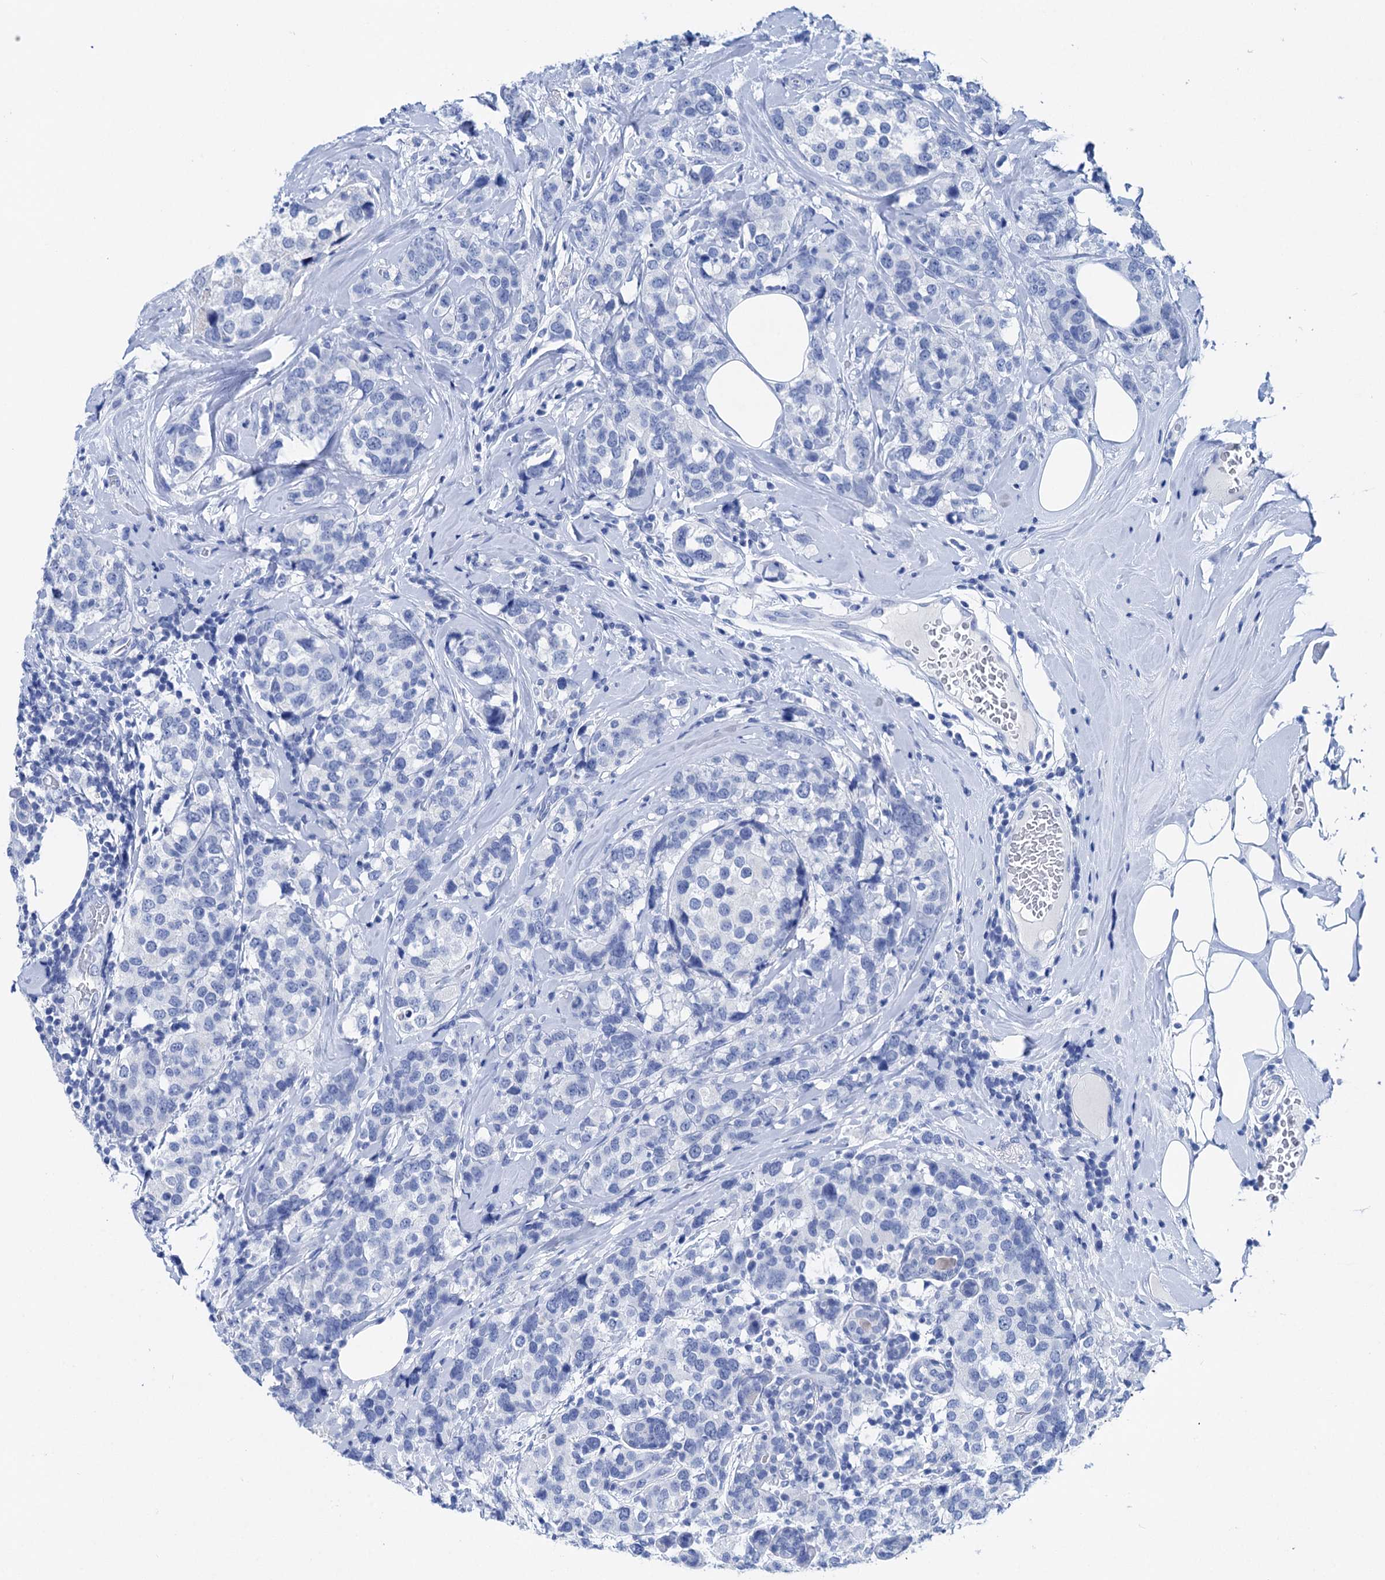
{"staining": {"intensity": "negative", "quantity": "none", "location": "none"}, "tissue": "breast cancer", "cell_type": "Tumor cells", "image_type": "cancer", "snomed": [{"axis": "morphology", "description": "Lobular carcinoma"}, {"axis": "topography", "description": "Breast"}], "caption": "Human breast lobular carcinoma stained for a protein using IHC reveals no staining in tumor cells.", "gene": "BRINP1", "patient": {"sex": "female", "age": 59}}